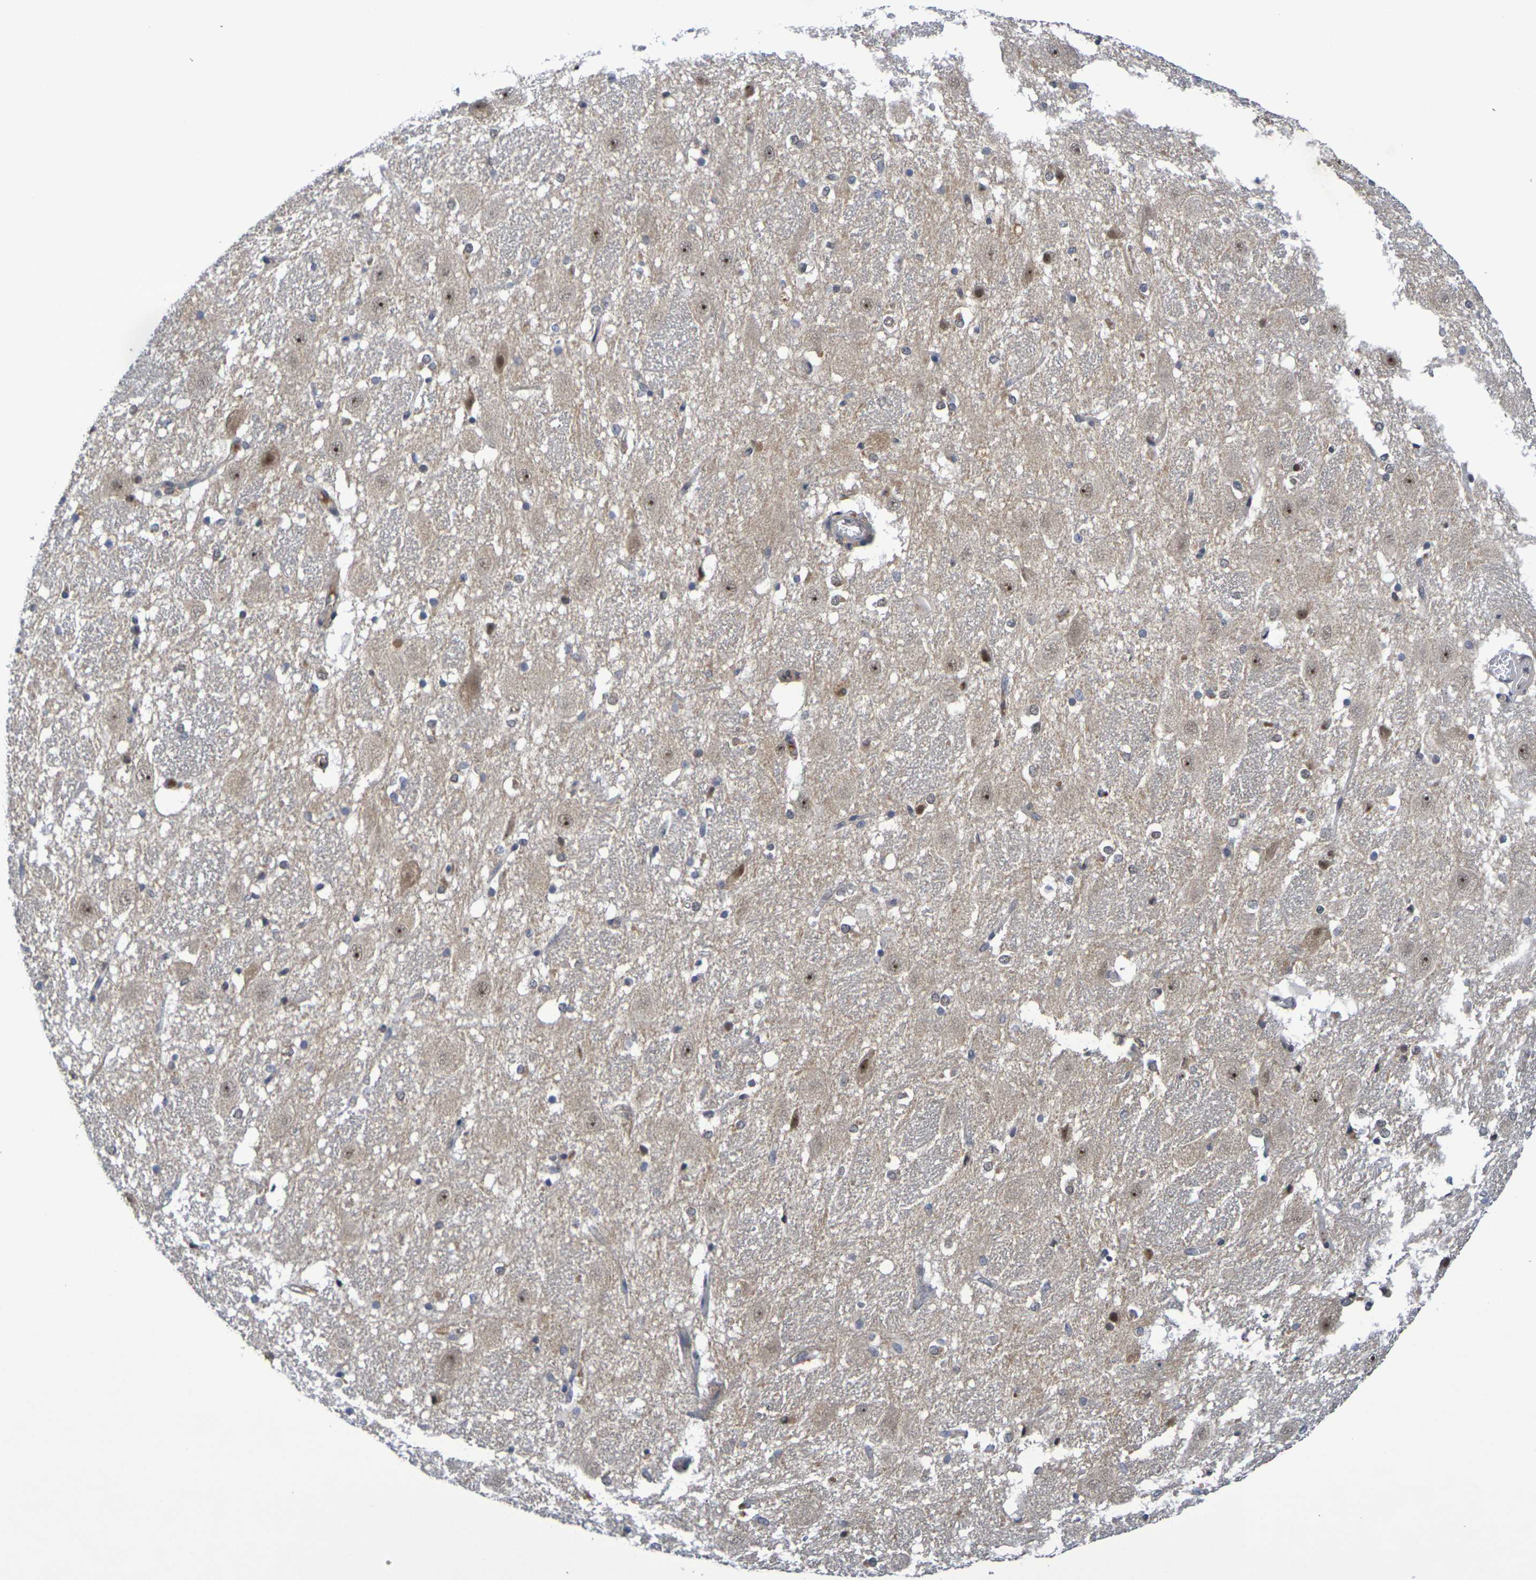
{"staining": {"intensity": "moderate", "quantity": "25%-75%", "location": "nuclear"}, "tissue": "hippocampus", "cell_type": "Glial cells", "image_type": "normal", "snomed": [{"axis": "morphology", "description": "Normal tissue, NOS"}, {"axis": "topography", "description": "Hippocampus"}], "caption": "A micrograph of human hippocampus stained for a protein shows moderate nuclear brown staining in glial cells. (IHC, brightfield microscopy, high magnification).", "gene": "TERF2", "patient": {"sex": "female", "age": 19}}